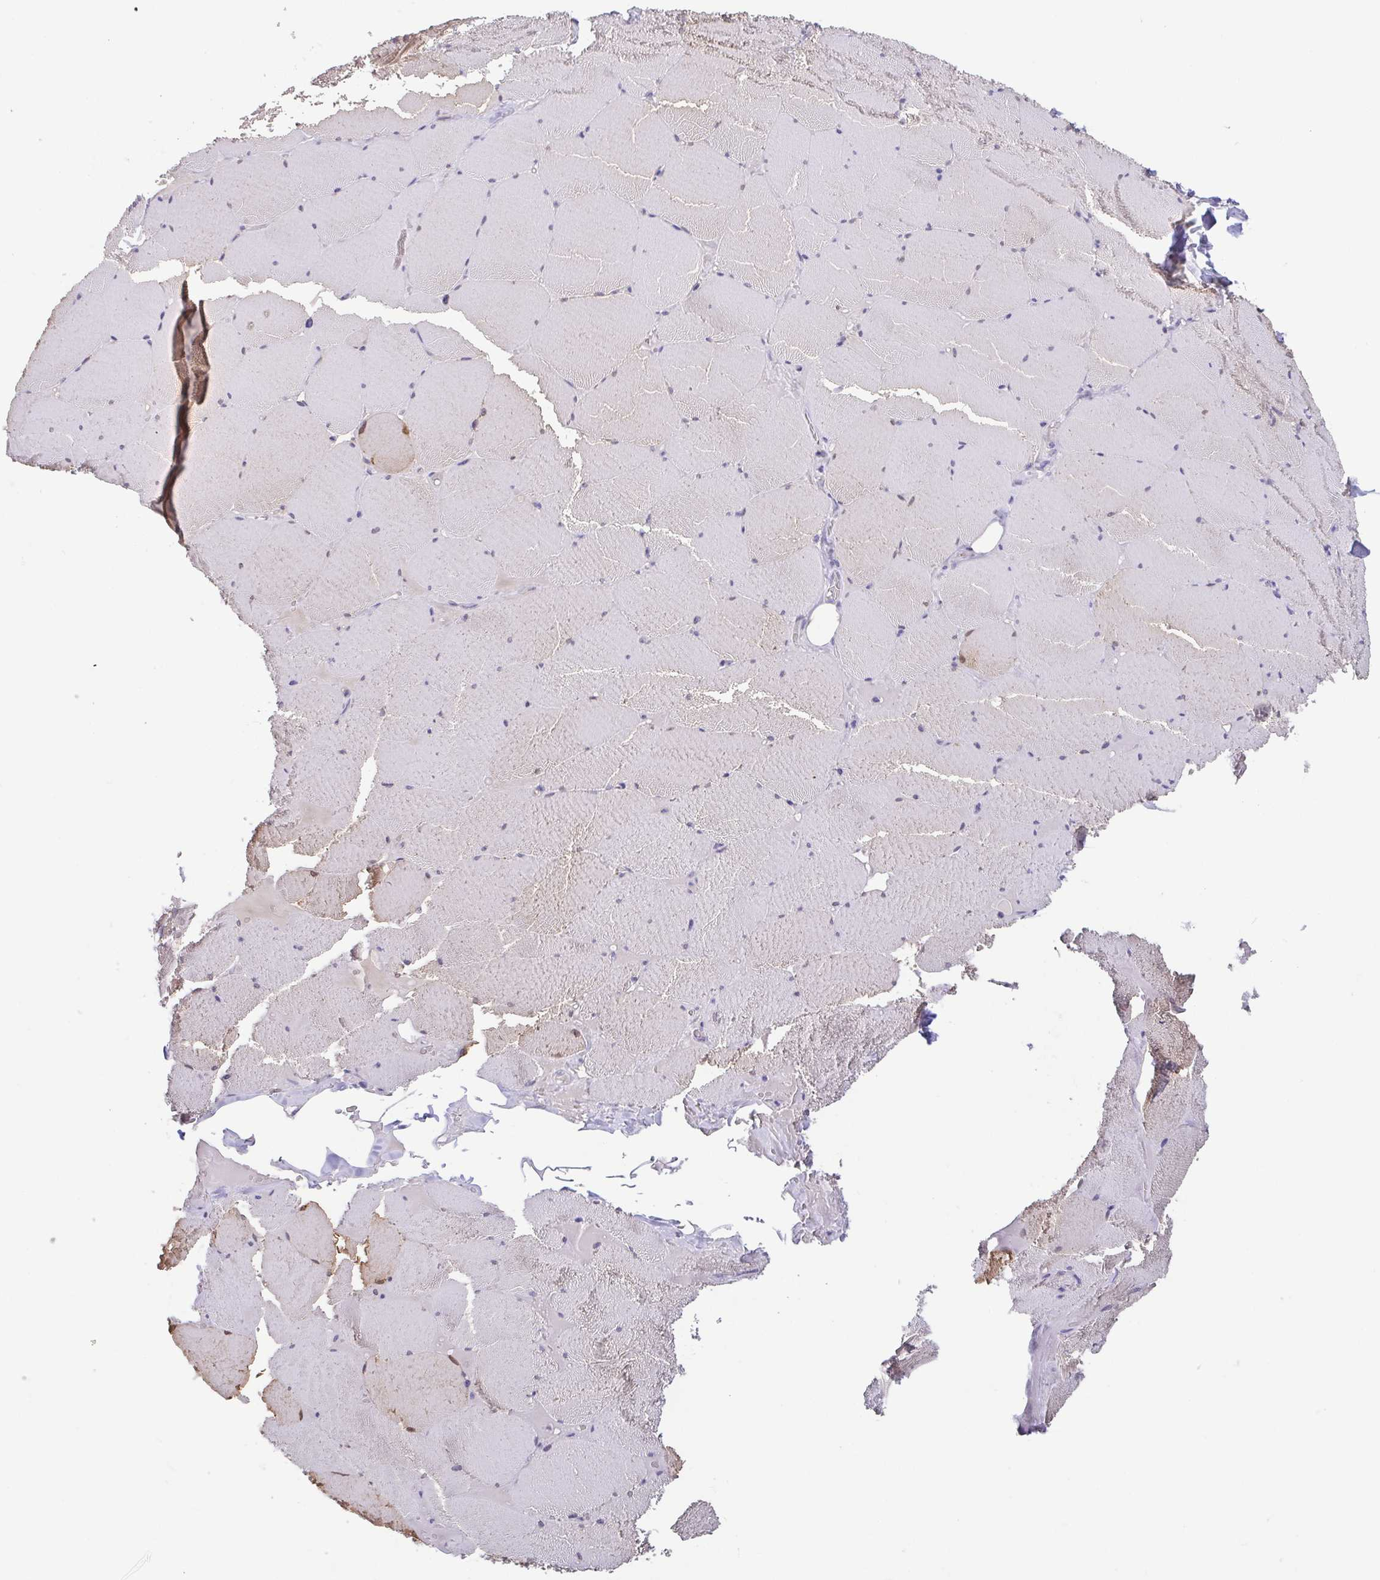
{"staining": {"intensity": "weak", "quantity": "25%-75%", "location": "cytoplasmic/membranous"}, "tissue": "skeletal muscle", "cell_type": "Myocytes", "image_type": "normal", "snomed": [{"axis": "morphology", "description": "Normal tissue, NOS"}, {"axis": "topography", "description": "Skeletal muscle"}, {"axis": "topography", "description": "Head-Neck"}], "caption": "Unremarkable skeletal muscle was stained to show a protein in brown. There is low levels of weak cytoplasmic/membranous staining in approximately 25%-75% of myocytes. (DAB (3,3'-diaminobenzidine) IHC with brightfield microscopy, high magnification).", "gene": "FABP3", "patient": {"sex": "male", "age": 66}}